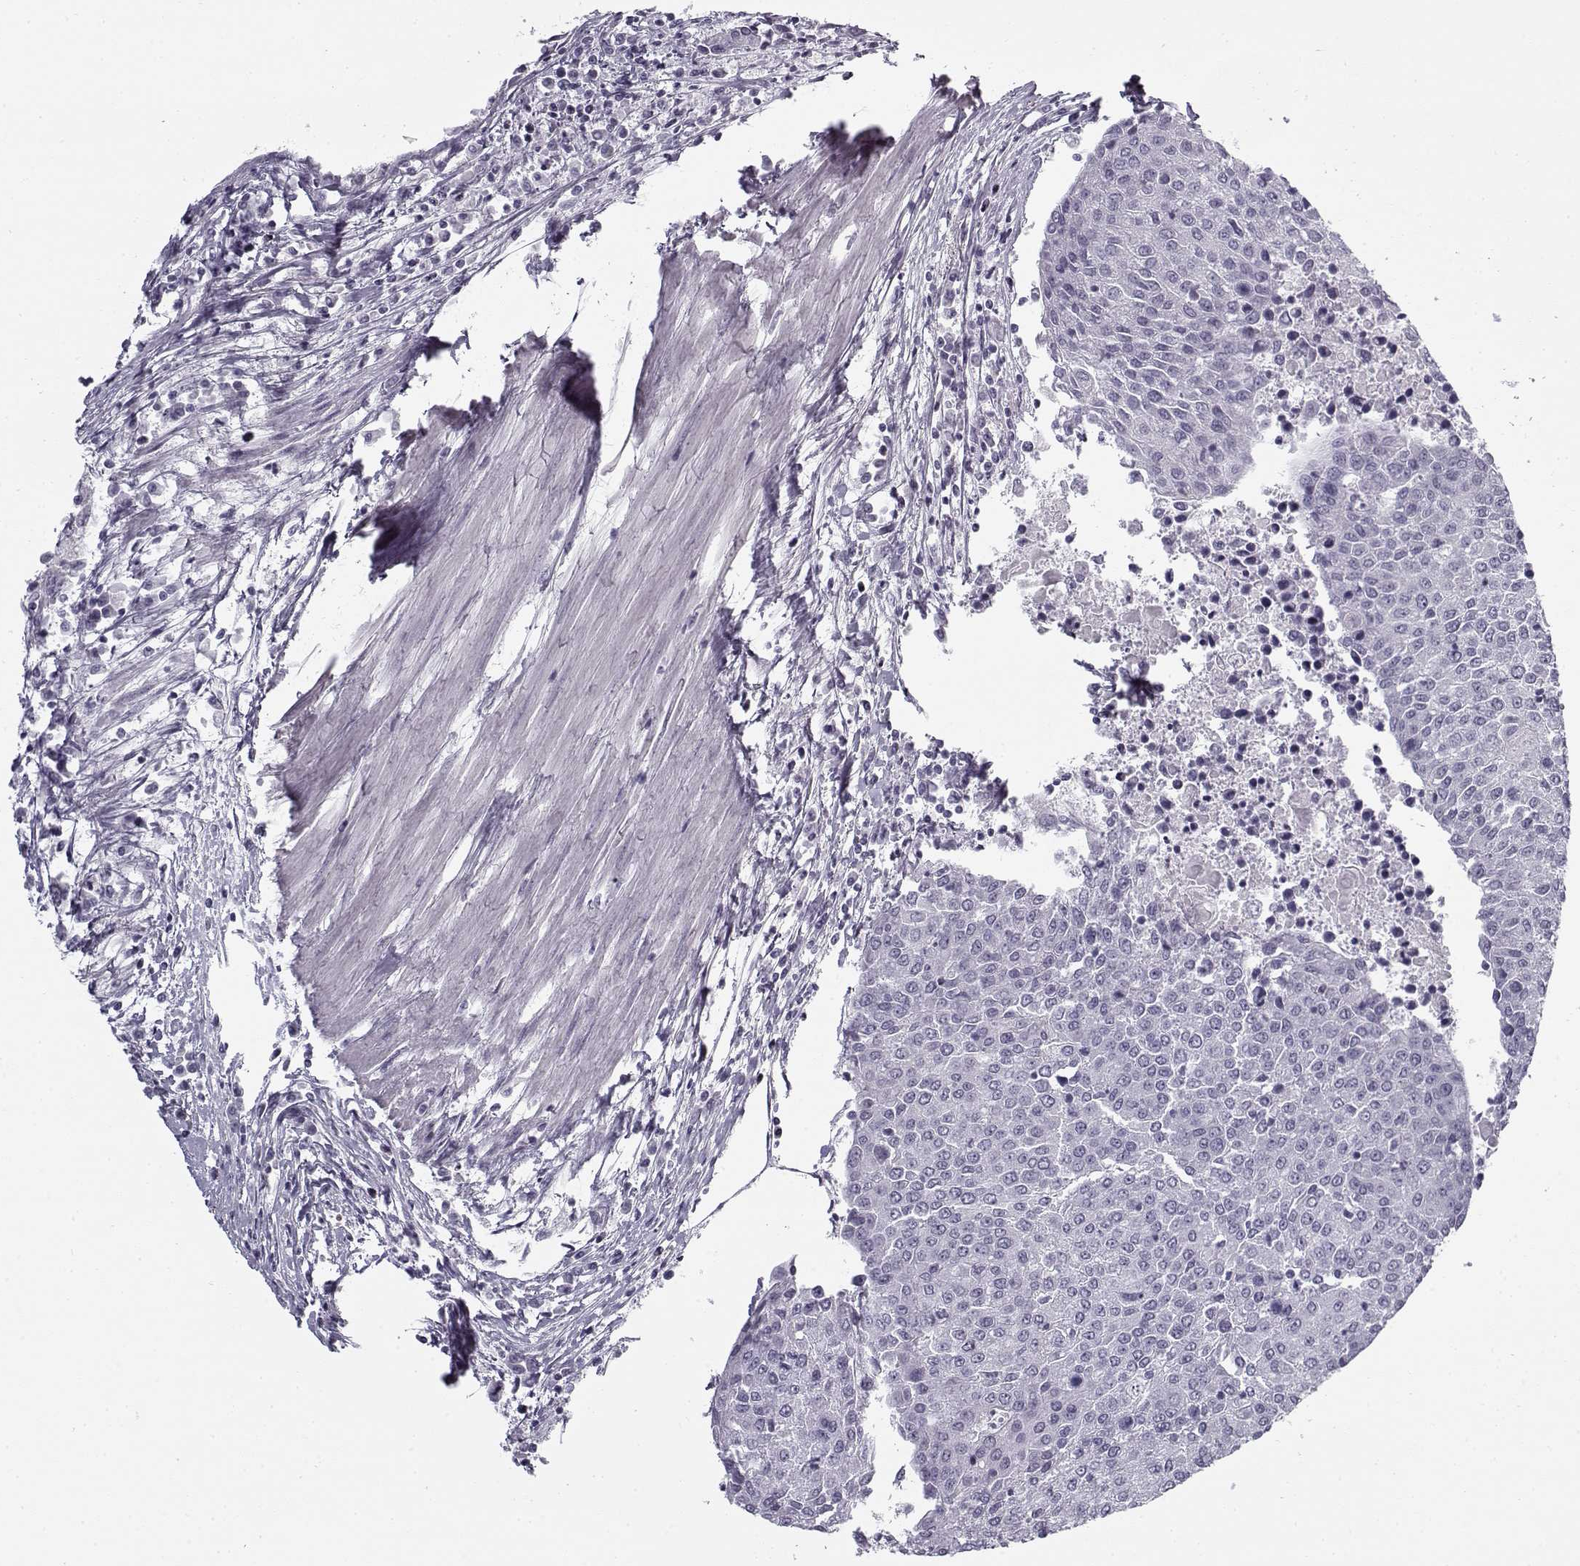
{"staining": {"intensity": "negative", "quantity": "none", "location": "none"}, "tissue": "urothelial cancer", "cell_type": "Tumor cells", "image_type": "cancer", "snomed": [{"axis": "morphology", "description": "Urothelial carcinoma, High grade"}, {"axis": "topography", "description": "Urinary bladder"}], "caption": "This is an immunohistochemistry micrograph of human high-grade urothelial carcinoma. There is no positivity in tumor cells.", "gene": "SNCA", "patient": {"sex": "female", "age": 85}}